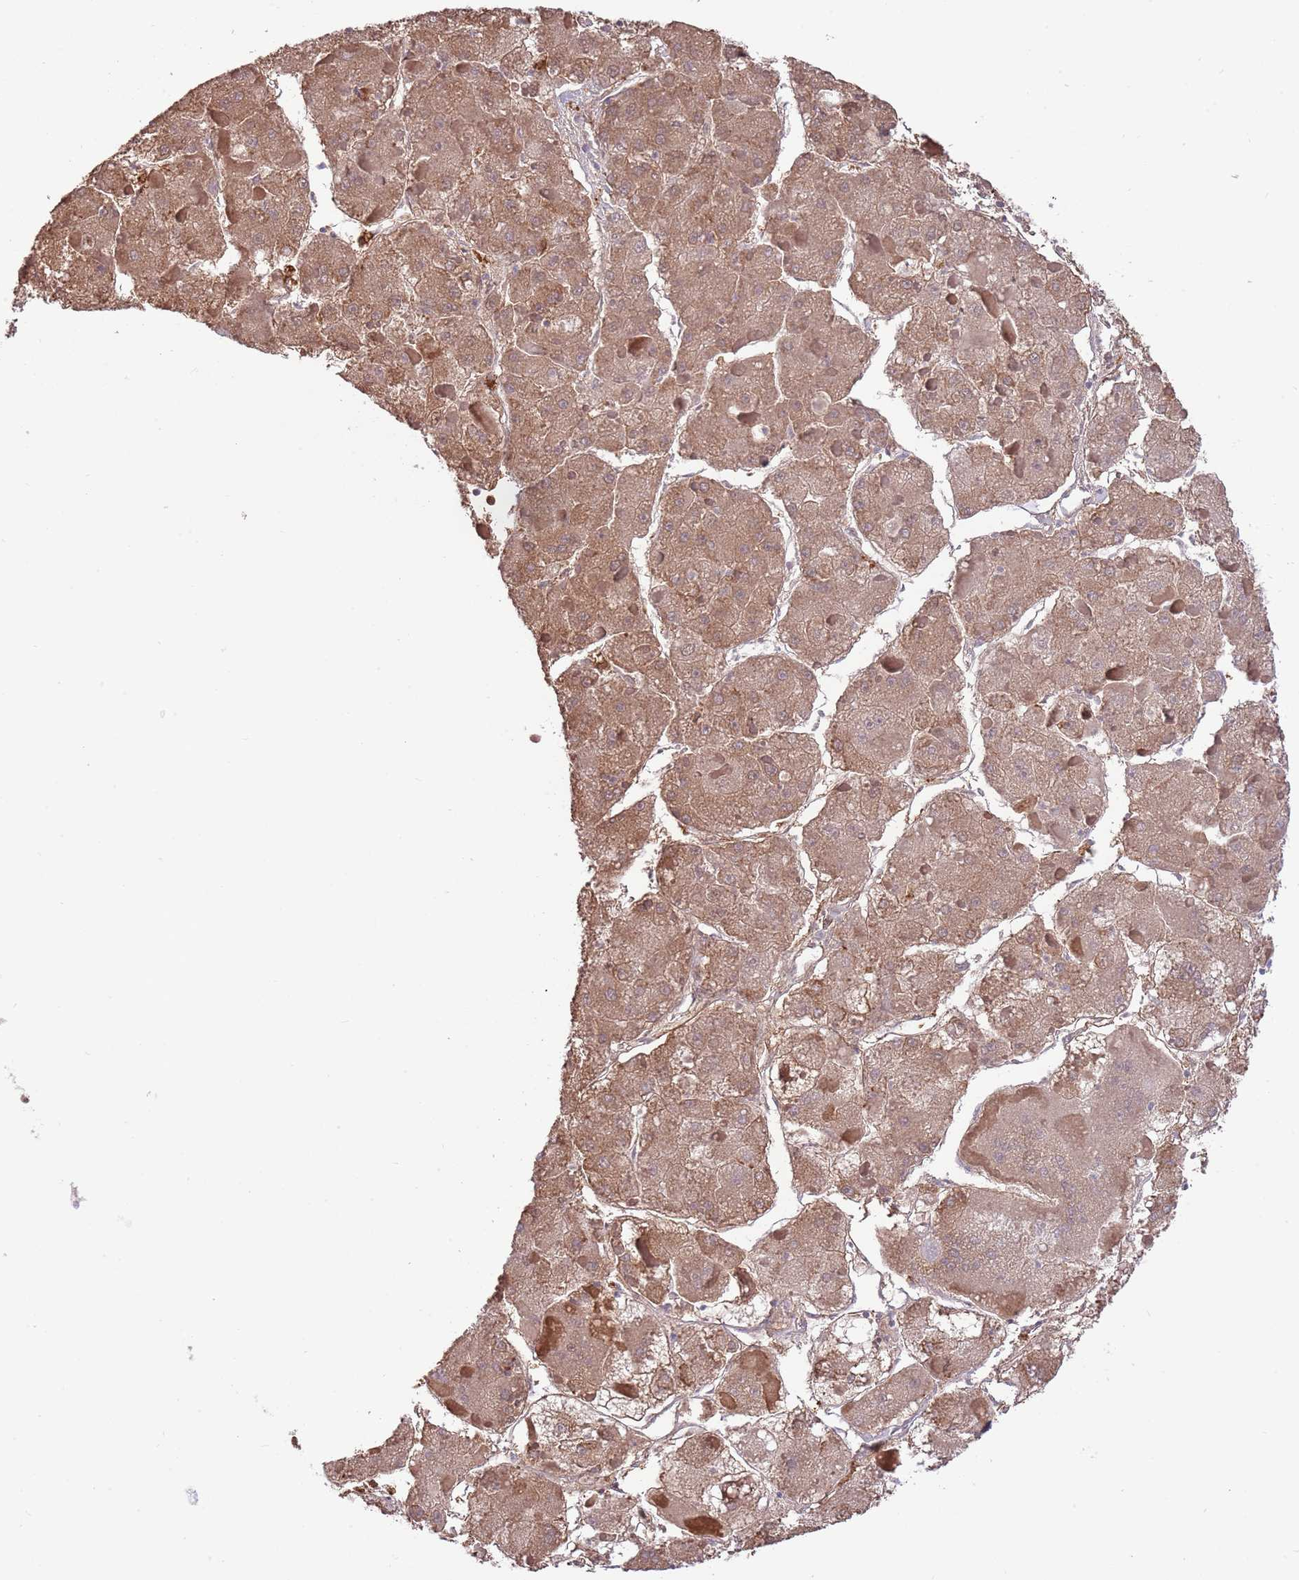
{"staining": {"intensity": "moderate", "quantity": ">75%", "location": "cytoplasmic/membranous"}, "tissue": "liver cancer", "cell_type": "Tumor cells", "image_type": "cancer", "snomed": [{"axis": "morphology", "description": "Carcinoma, Hepatocellular, NOS"}, {"axis": "topography", "description": "Liver"}], "caption": "Human hepatocellular carcinoma (liver) stained for a protein (brown) displays moderate cytoplasmic/membranous positive expression in about >75% of tumor cells.", "gene": "AMIGO1", "patient": {"sex": "female", "age": 73}}